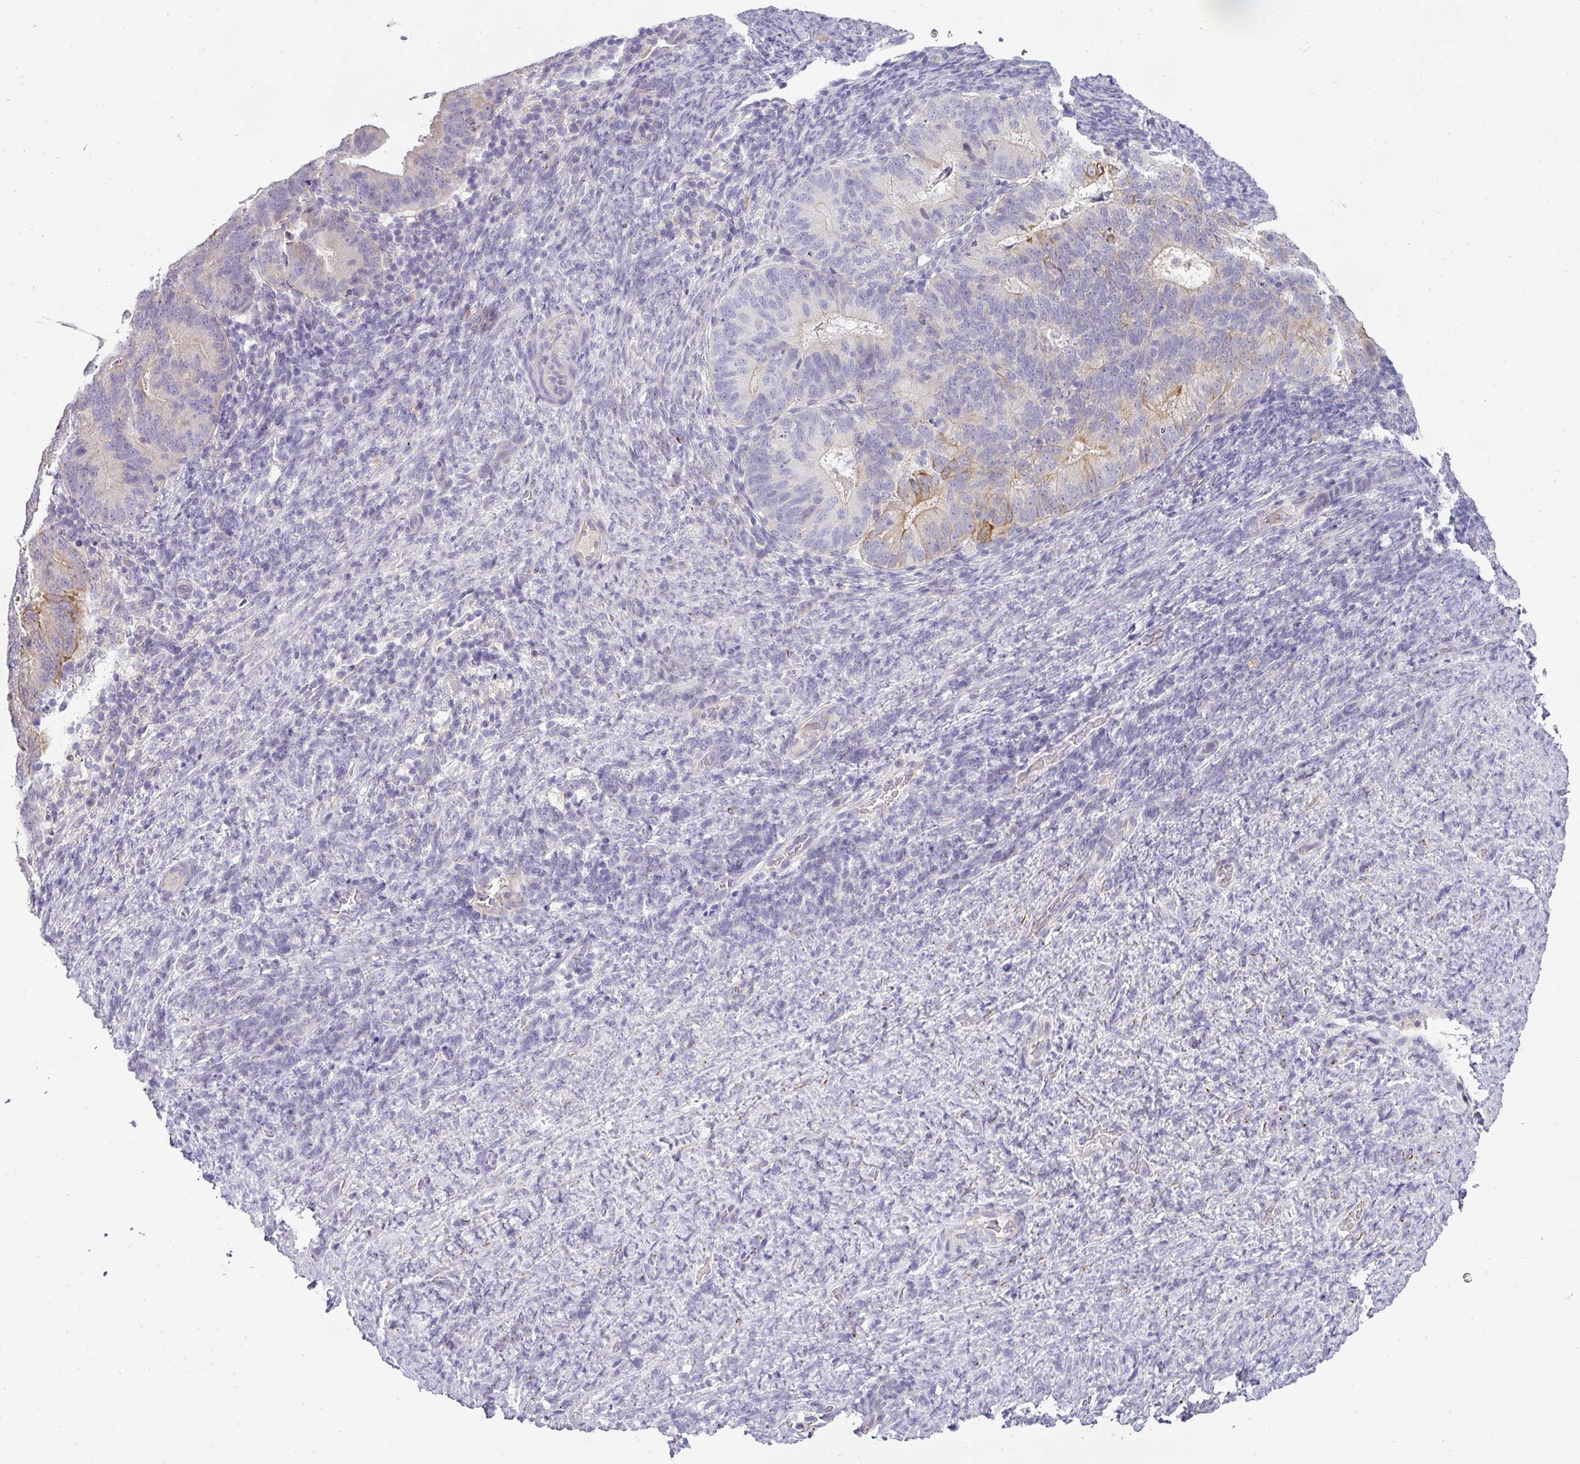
{"staining": {"intensity": "strong", "quantity": "<25%", "location": "cytoplasmic/membranous"}, "tissue": "endometrial cancer", "cell_type": "Tumor cells", "image_type": "cancer", "snomed": [{"axis": "morphology", "description": "Adenocarcinoma, NOS"}, {"axis": "topography", "description": "Endometrium"}], "caption": "Endometrial adenocarcinoma stained for a protein (brown) exhibits strong cytoplasmic/membranous positive expression in about <25% of tumor cells.", "gene": "ASXL3", "patient": {"sex": "female", "age": 70}}